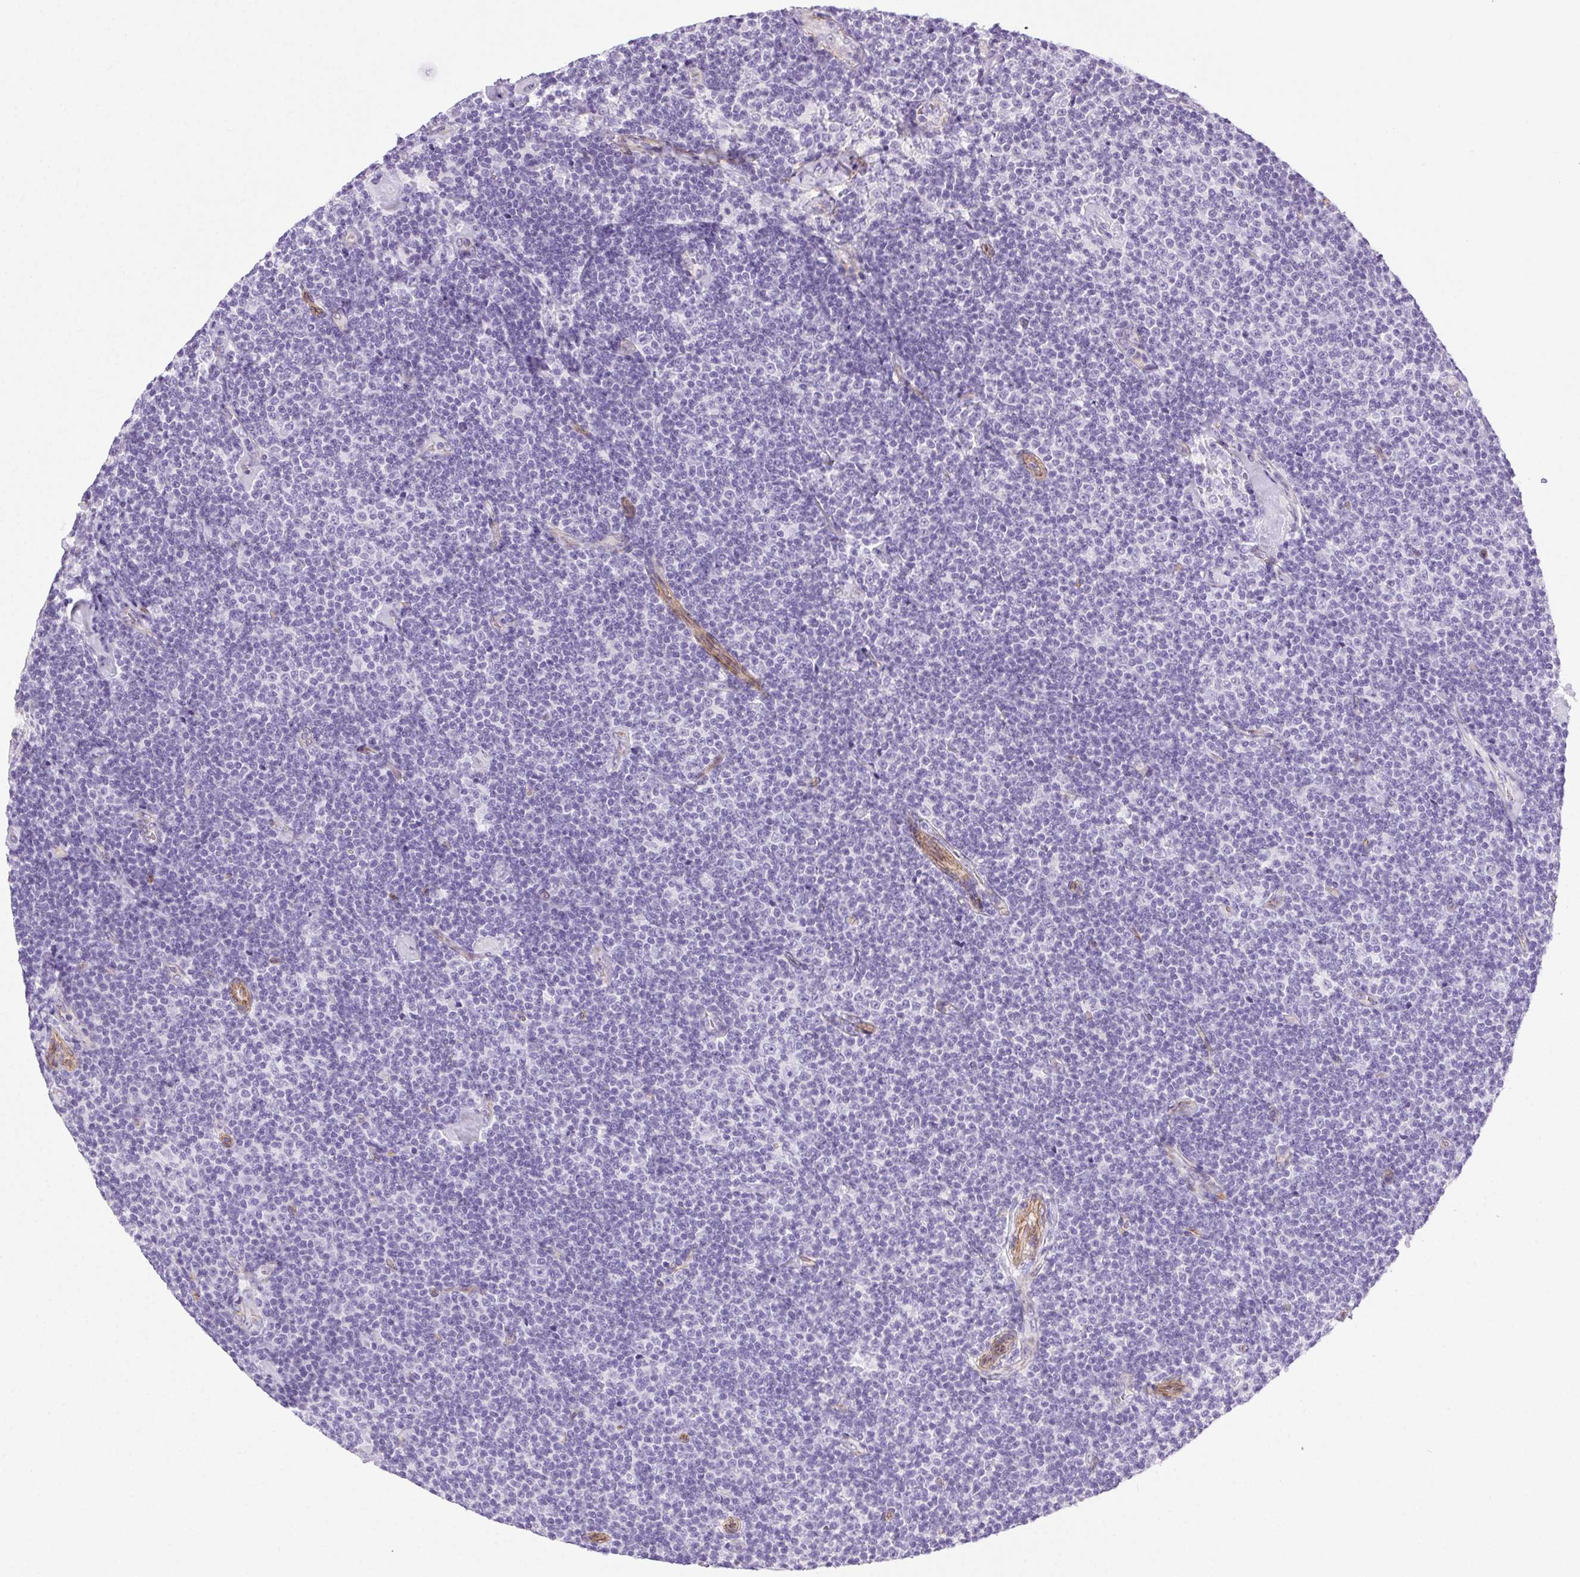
{"staining": {"intensity": "negative", "quantity": "none", "location": "none"}, "tissue": "lymphoma", "cell_type": "Tumor cells", "image_type": "cancer", "snomed": [{"axis": "morphology", "description": "Malignant lymphoma, non-Hodgkin's type, Low grade"}, {"axis": "topography", "description": "Lymph node"}], "caption": "Low-grade malignant lymphoma, non-Hodgkin's type stained for a protein using immunohistochemistry exhibits no positivity tumor cells.", "gene": "SHCBP1L", "patient": {"sex": "male", "age": 81}}